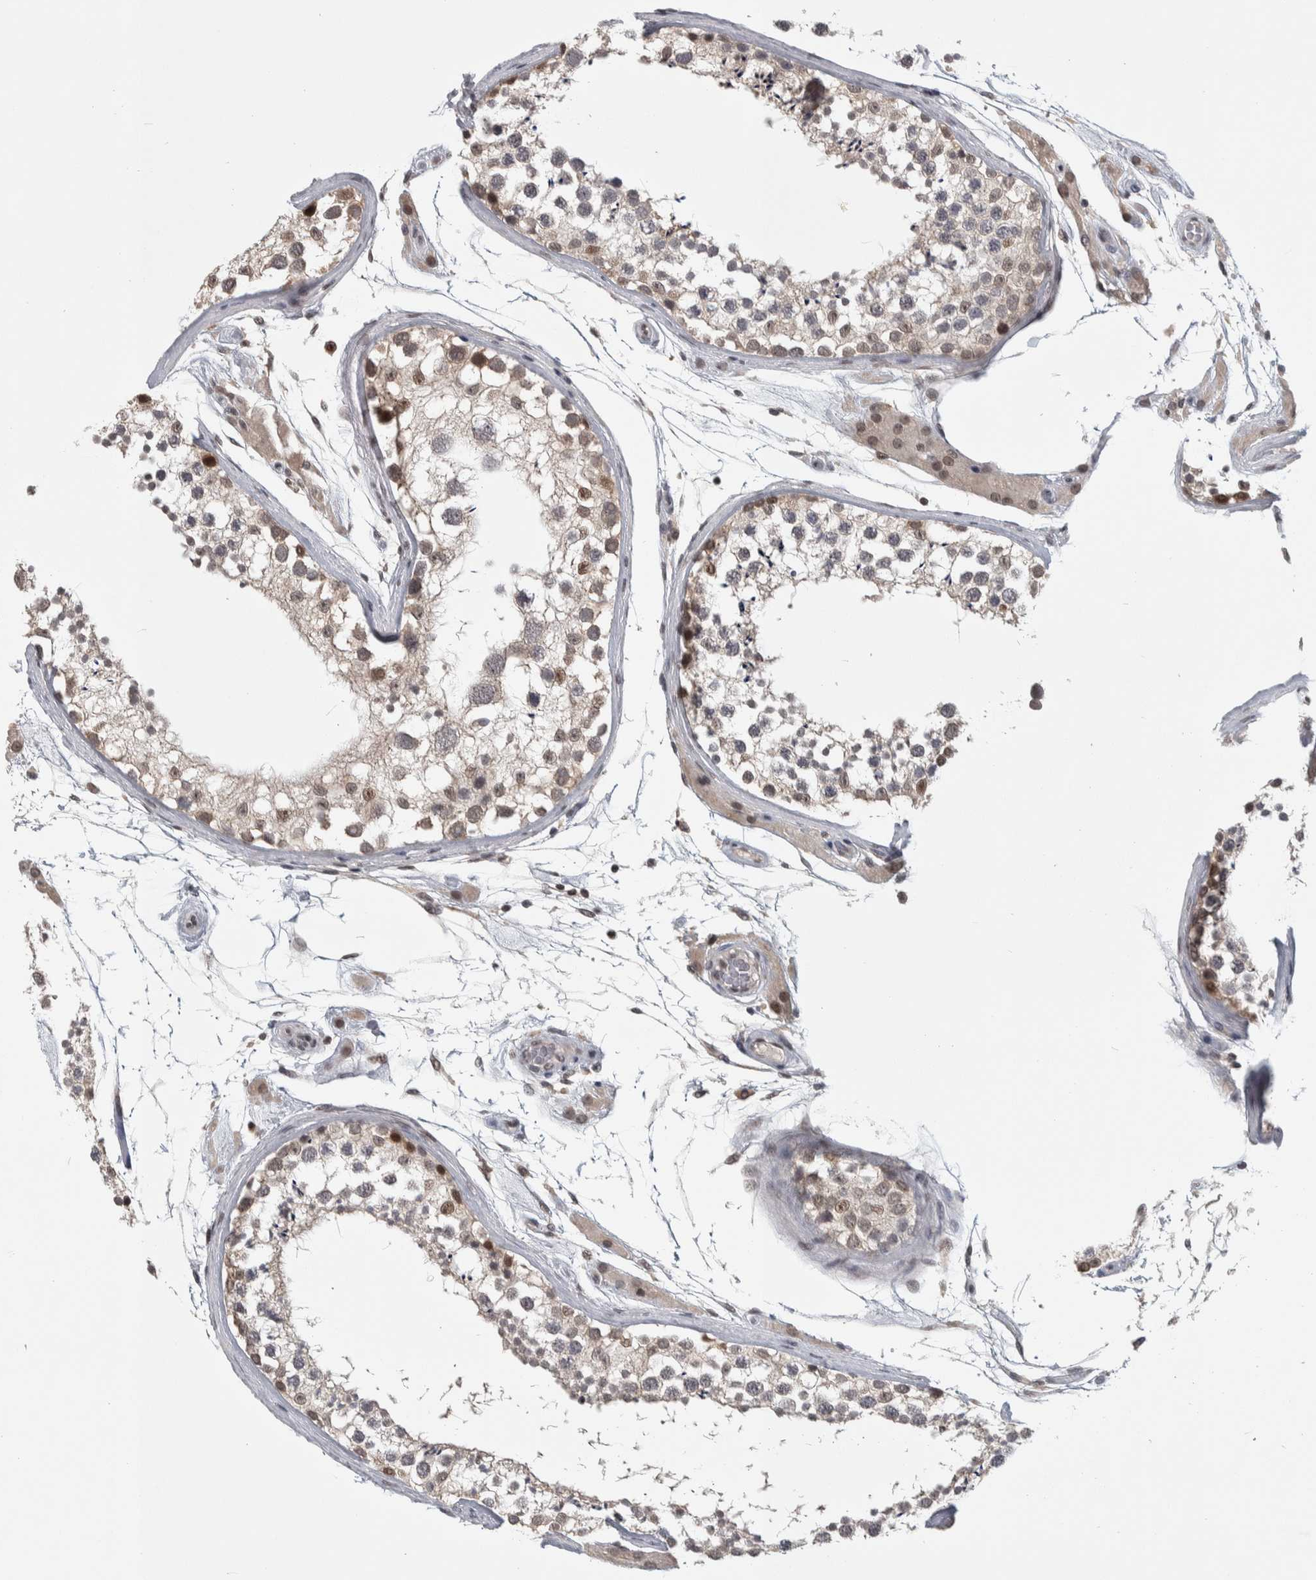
{"staining": {"intensity": "moderate", "quantity": "<25%", "location": "nuclear"}, "tissue": "testis", "cell_type": "Cells in seminiferous ducts", "image_type": "normal", "snomed": [{"axis": "morphology", "description": "Normal tissue, NOS"}, {"axis": "topography", "description": "Testis"}], "caption": "A photomicrograph showing moderate nuclear expression in approximately <25% of cells in seminiferous ducts in benign testis, as visualized by brown immunohistochemical staining.", "gene": "ZSCAN21", "patient": {"sex": "male", "age": 46}}